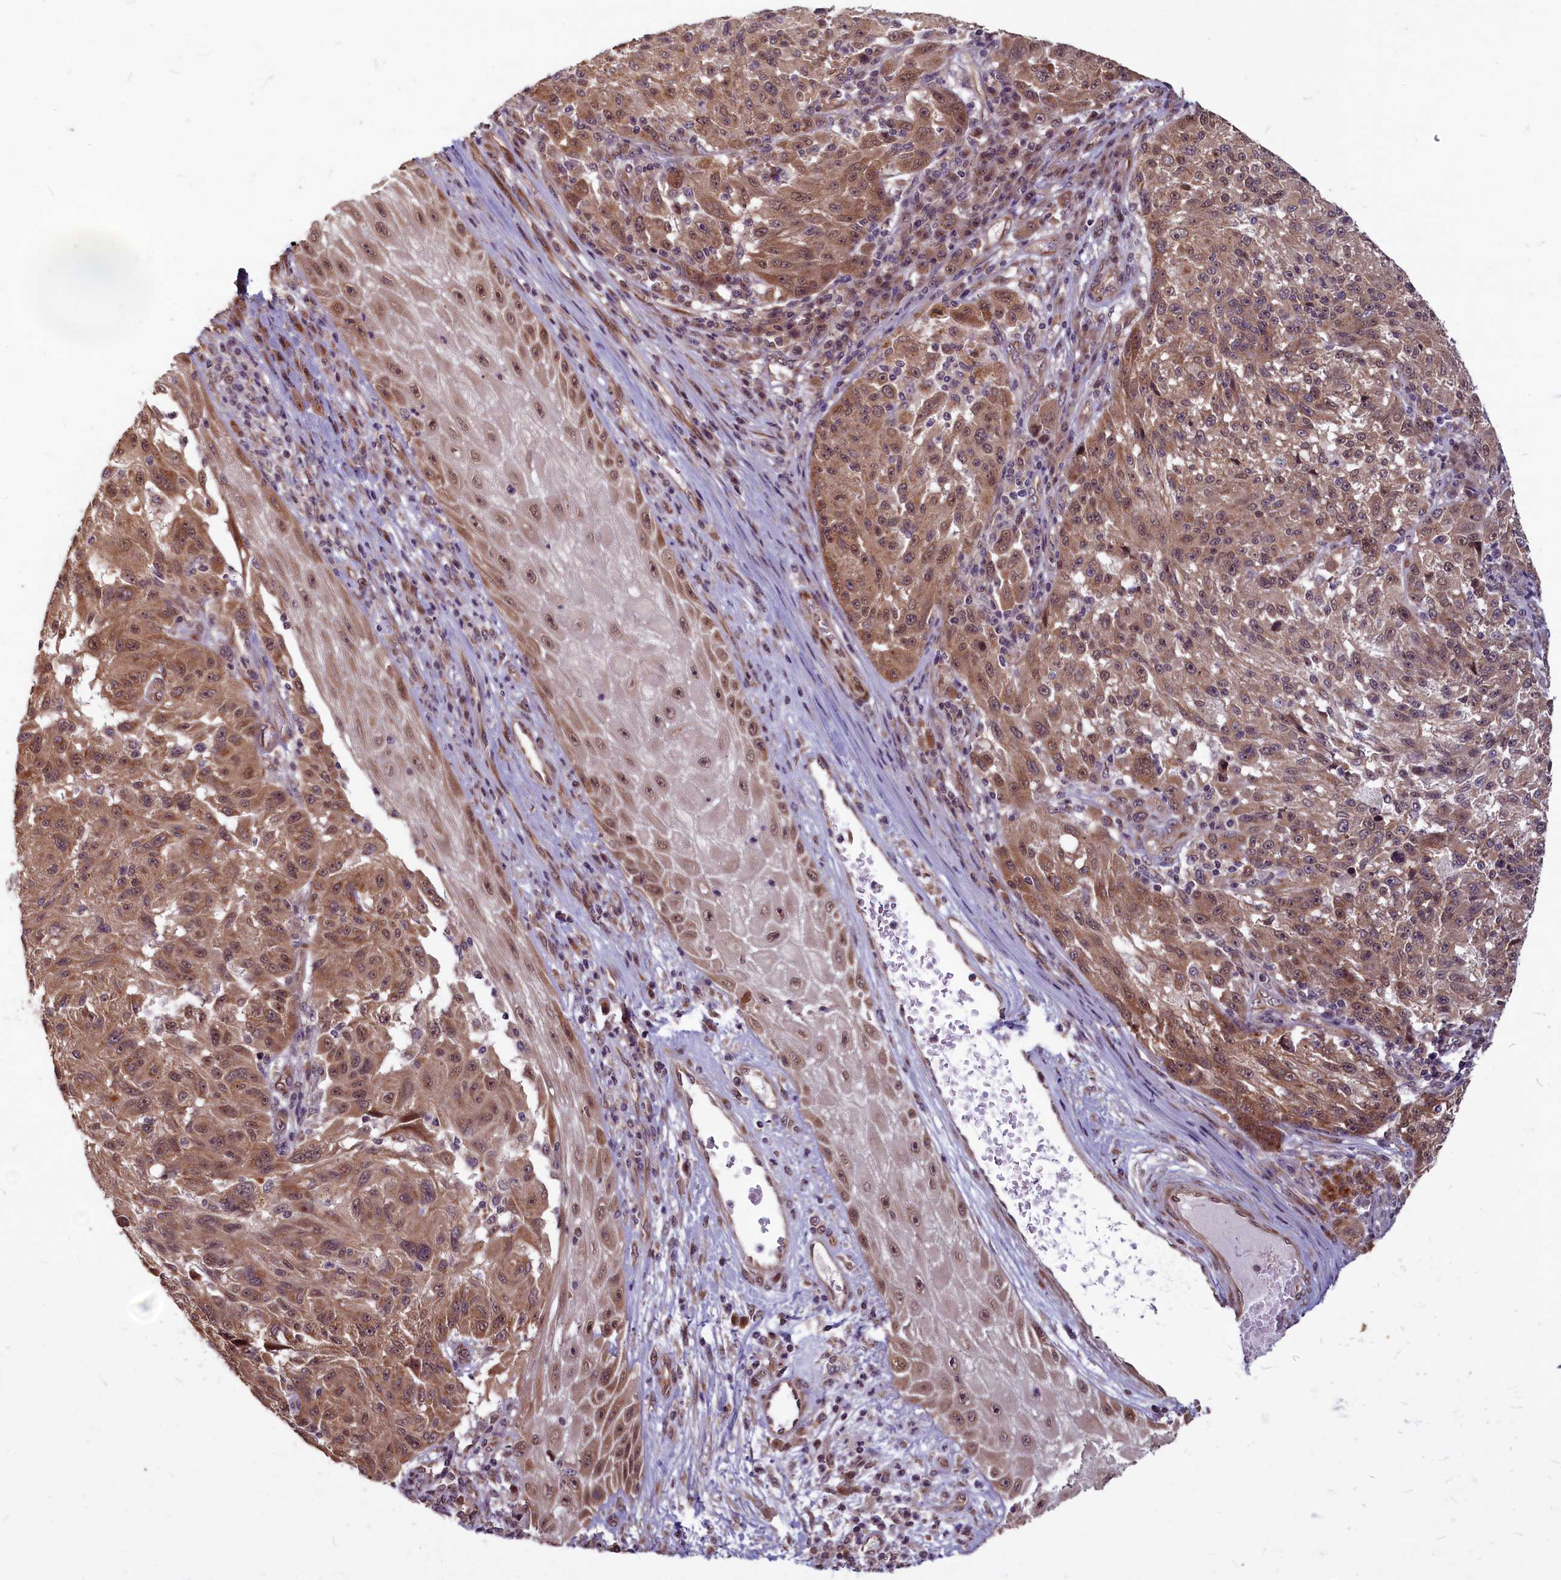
{"staining": {"intensity": "moderate", "quantity": ">75%", "location": "cytoplasmic/membranous,nuclear"}, "tissue": "melanoma", "cell_type": "Tumor cells", "image_type": "cancer", "snomed": [{"axis": "morphology", "description": "Malignant melanoma, NOS"}, {"axis": "topography", "description": "Skin"}], "caption": "About >75% of tumor cells in melanoma reveal moderate cytoplasmic/membranous and nuclear protein positivity as visualized by brown immunohistochemical staining.", "gene": "MYCBP", "patient": {"sex": "male", "age": 53}}